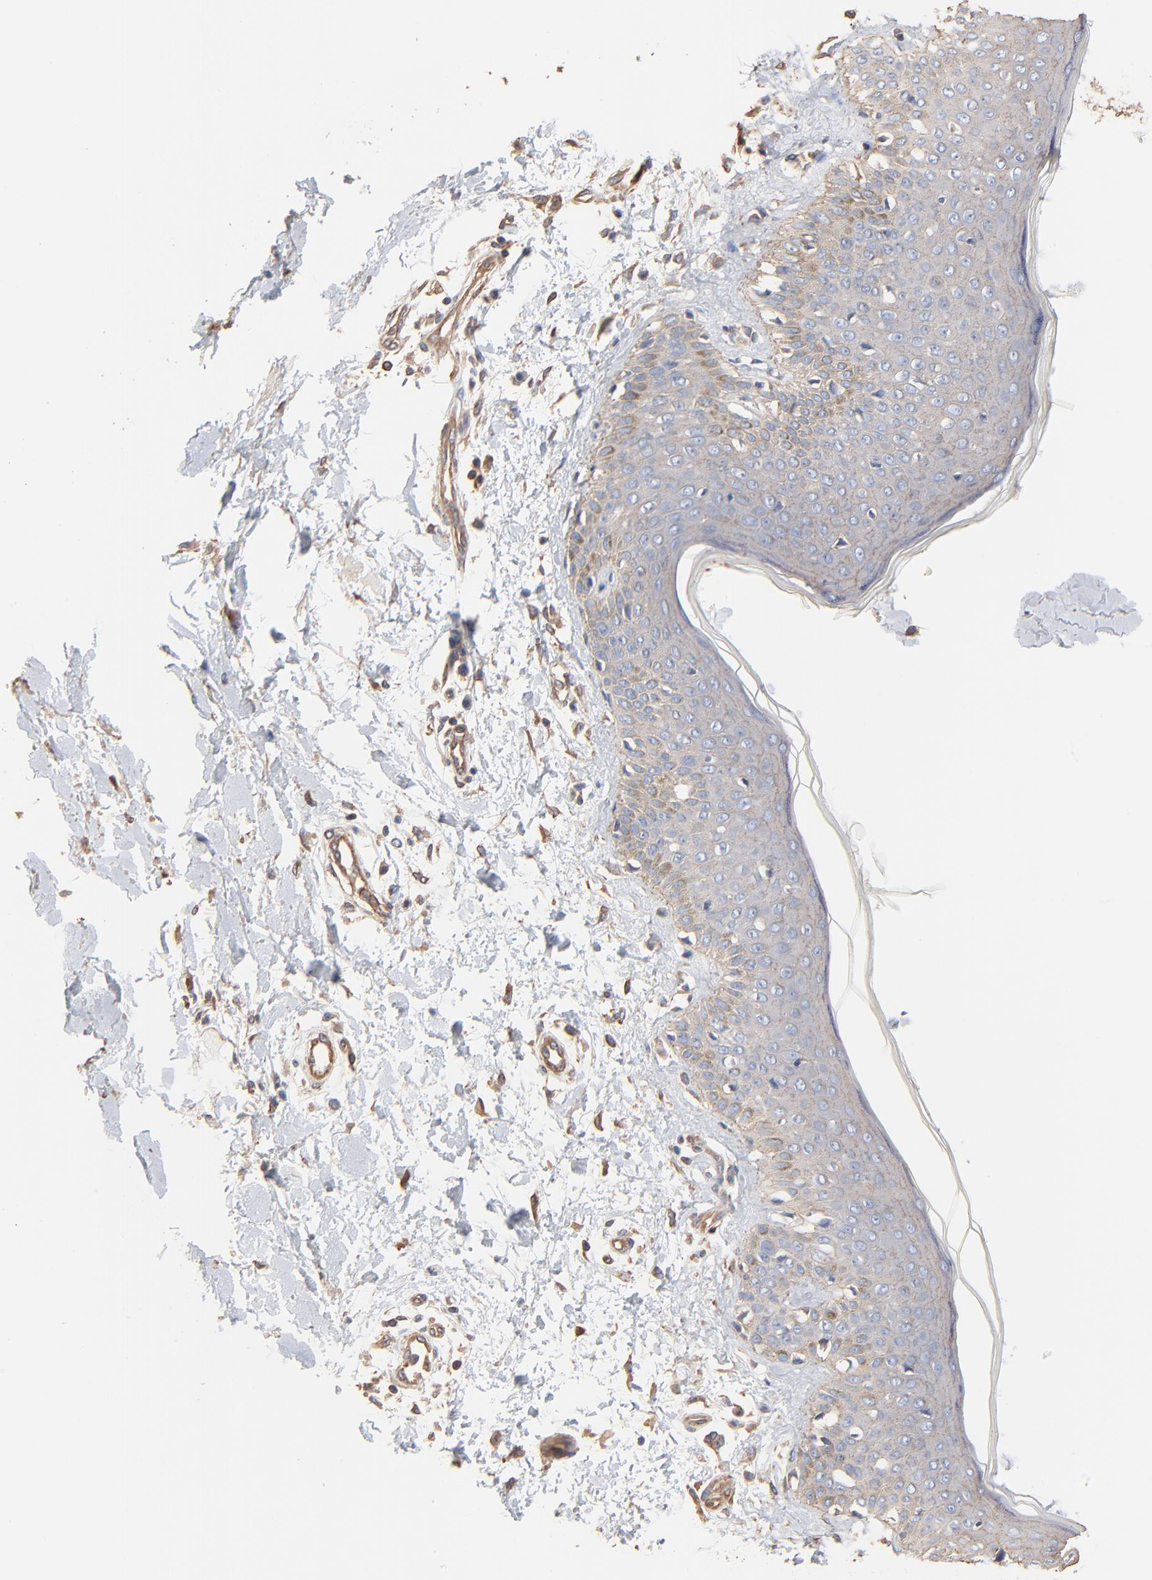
{"staining": {"intensity": "negative", "quantity": "none", "location": "none"}, "tissue": "skin cancer", "cell_type": "Tumor cells", "image_type": "cancer", "snomed": [{"axis": "morphology", "description": "Squamous cell carcinoma, NOS"}, {"axis": "topography", "description": "Skin"}], "caption": "High power microscopy histopathology image of an IHC histopathology image of skin cancer (squamous cell carcinoma), revealing no significant positivity in tumor cells.", "gene": "ABCD4", "patient": {"sex": "female", "age": 59}}